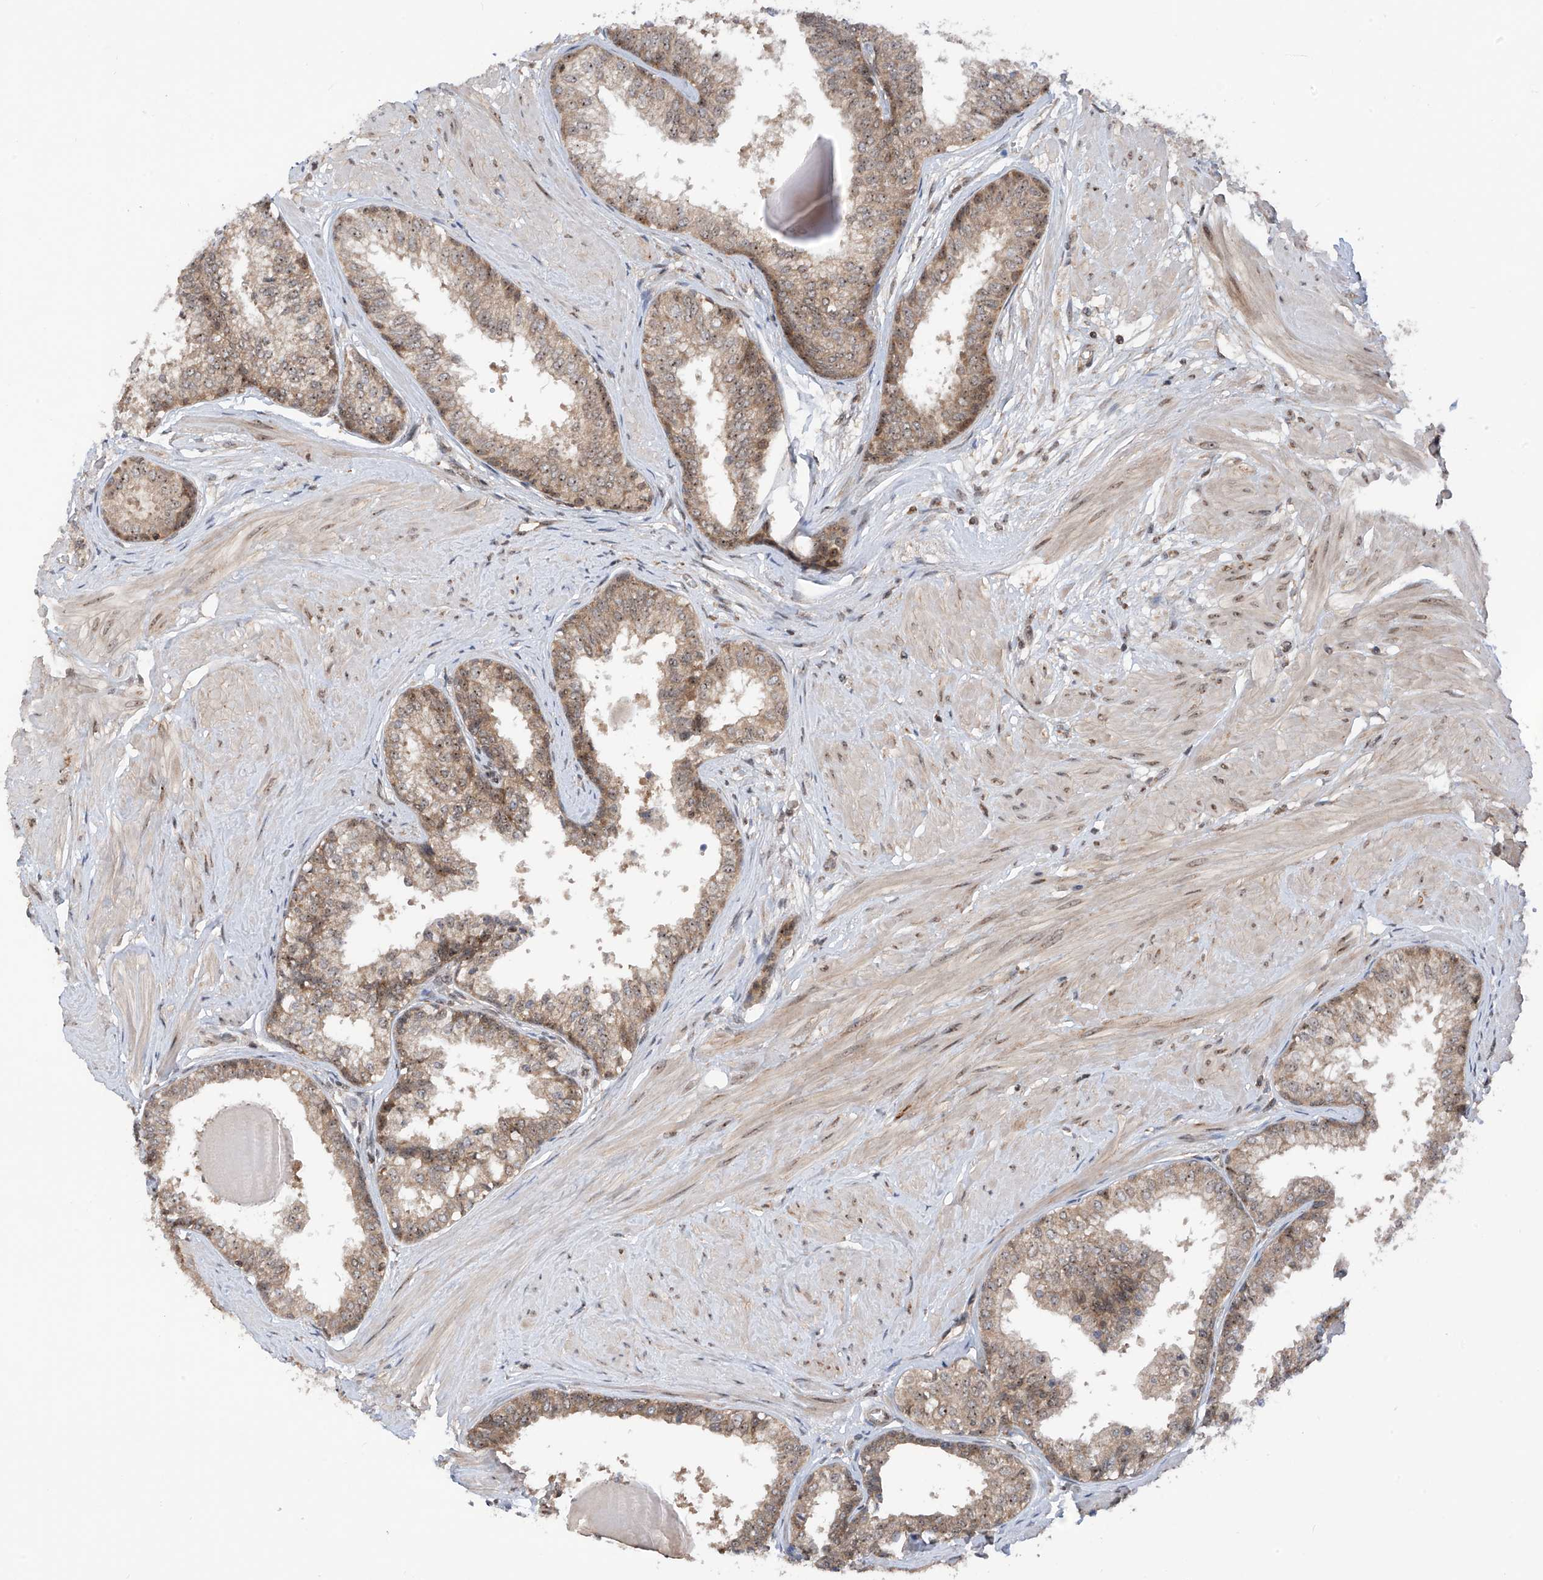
{"staining": {"intensity": "moderate", "quantity": ">75%", "location": "cytoplasmic/membranous,nuclear"}, "tissue": "prostate", "cell_type": "Glandular cells", "image_type": "normal", "snomed": [{"axis": "morphology", "description": "Normal tissue, NOS"}, {"axis": "topography", "description": "Prostate"}], "caption": "IHC of unremarkable prostate shows medium levels of moderate cytoplasmic/membranous,nuclear staining in approximately >75% of glandular cells.", "gene": "C1orf131", "patient": {"sex": "male", "age": 48}}